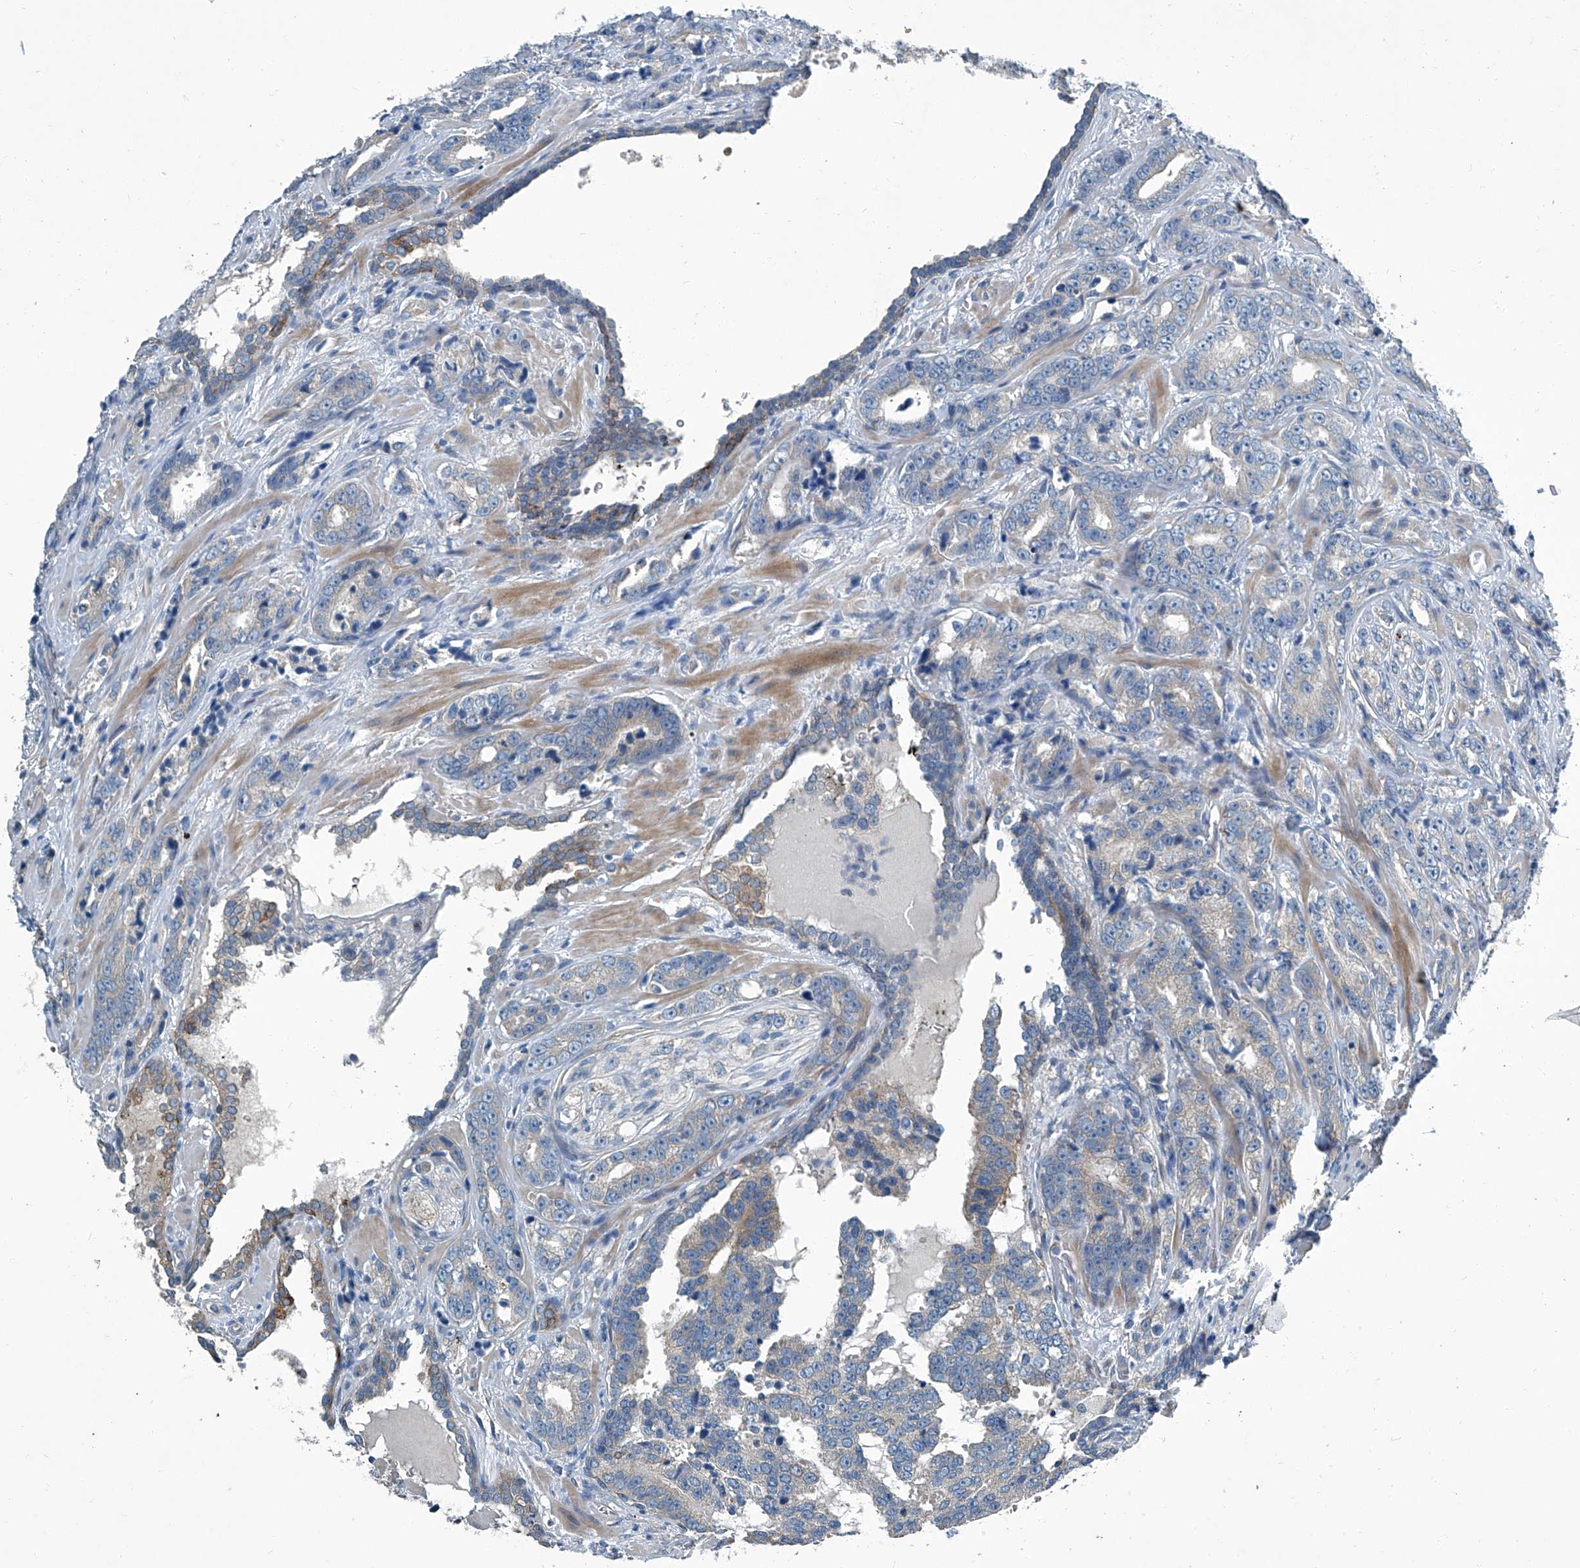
{"staining": {"intensity": "weak", "quantity": "<25%", "location": "cytoplasmic/membranous"}, "tissue": "prostate cancer", "cell_type": "Tumor cells", "image_type": "cancer", "snomed": [{"axis": "morphology", "description": "Adenocarcinoma, High grade"}, {"axis": "topography", "description": "Prostate"}], "caption": "Immunohistochemistry of human prostate cancer shows no staining in tumor cells. The staining is performed using DAB (3,3'-diaminobenzidine) brown chromogen with nuclei counter-stained in using hematoxylin.", "gene": "SLC26A11", "patient": {"sex": "male", "age": 62}}